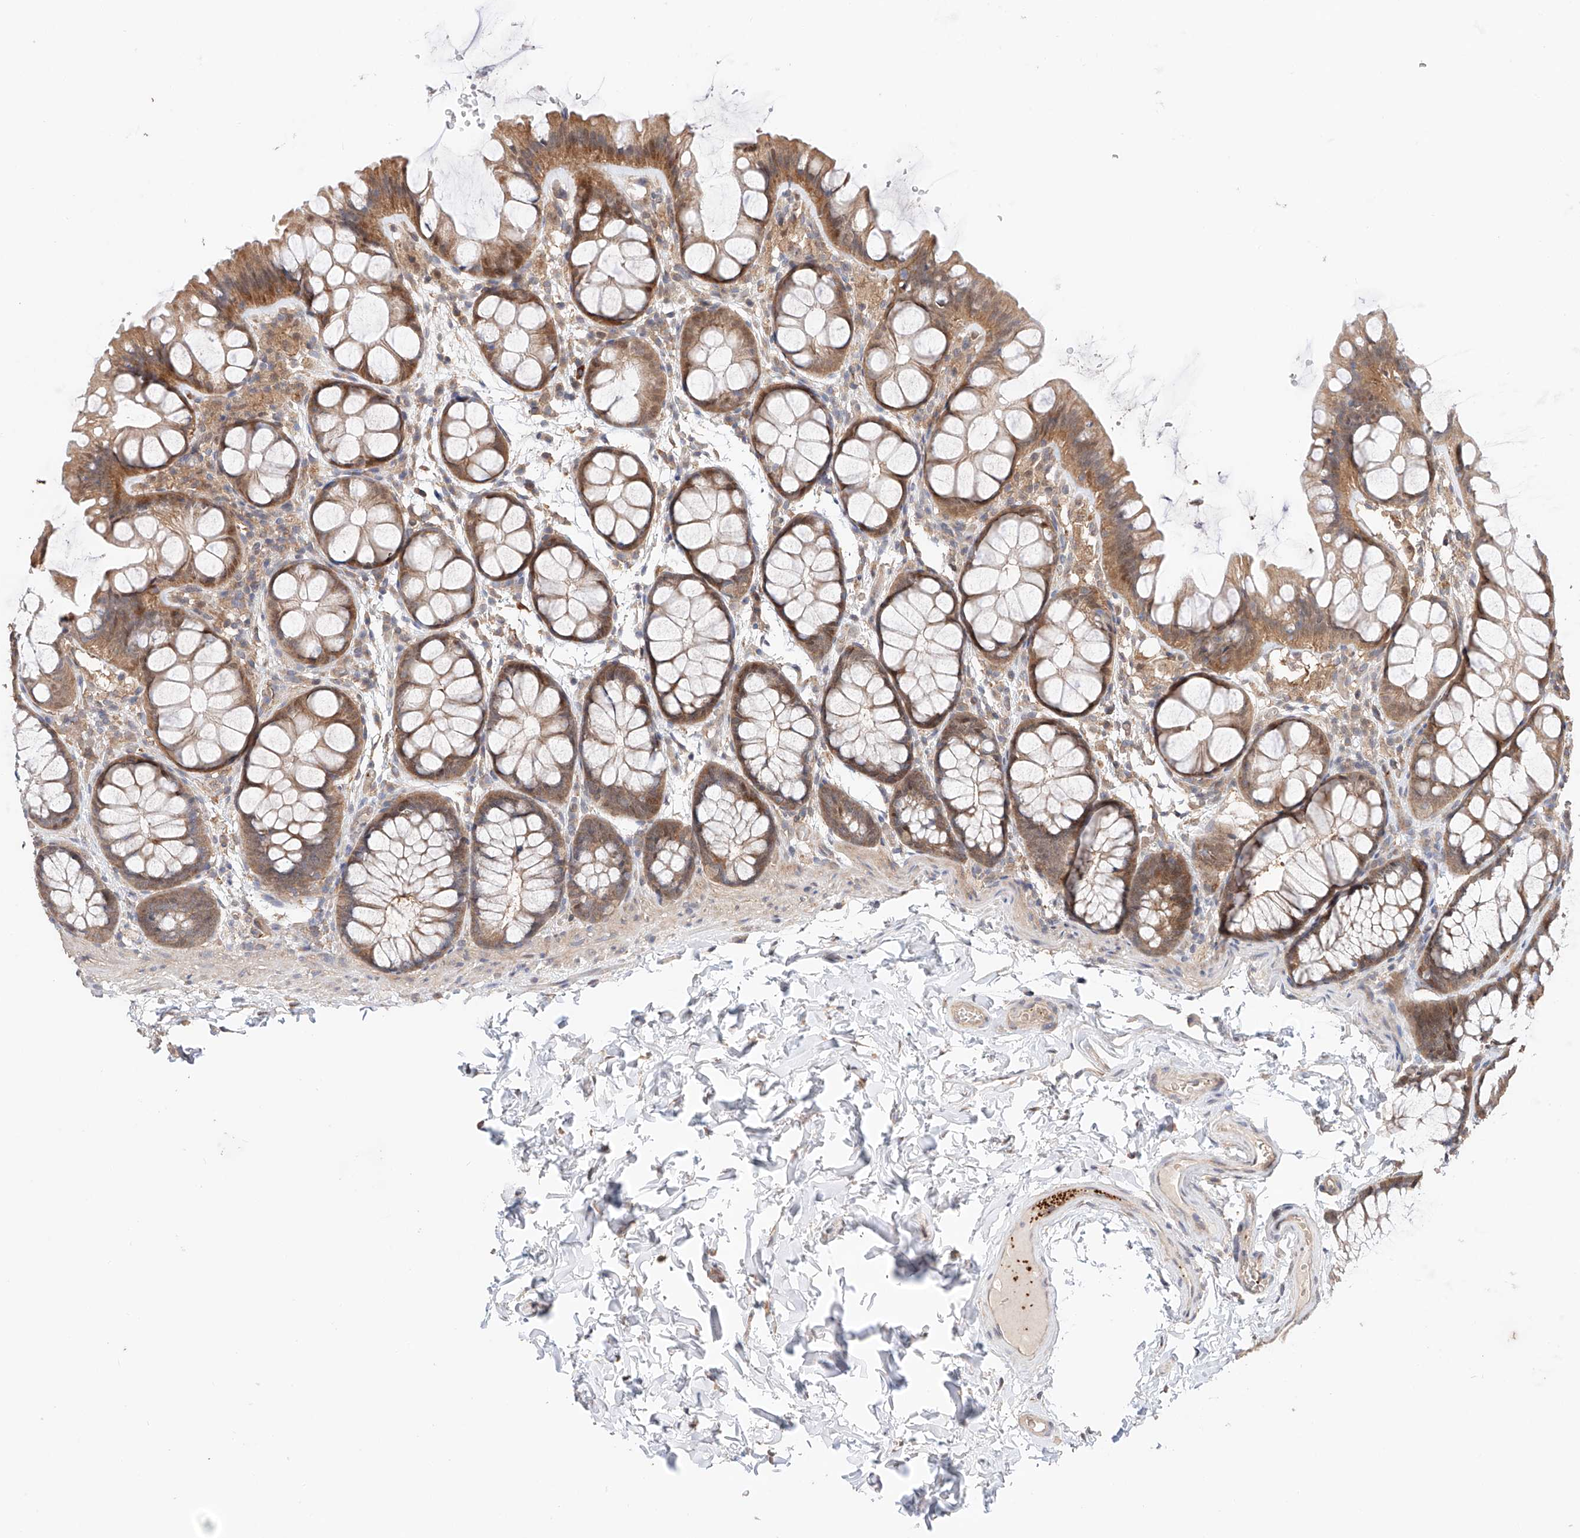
{"staining": {"intensity": "weak", "quantity": ">75%", "location": "cytoplasmic/membranous"}, "tissue": "colon", "cell_type": "Endothelial cells", "image_type": "normal", "snomed": [{"axis": "morphology", "description": "Normal tissue, NOS"}, {"axis": "topography", "description": "Colon"}], "caption": "This histopathology image demonstrates immunohistochemistry staining of normal colon, with low weak cytoplasmic/membranous expression in about >75% of endothelial cells.", "gene": "ZFHX2", "patient": {"sex": "male", "age": 47}}